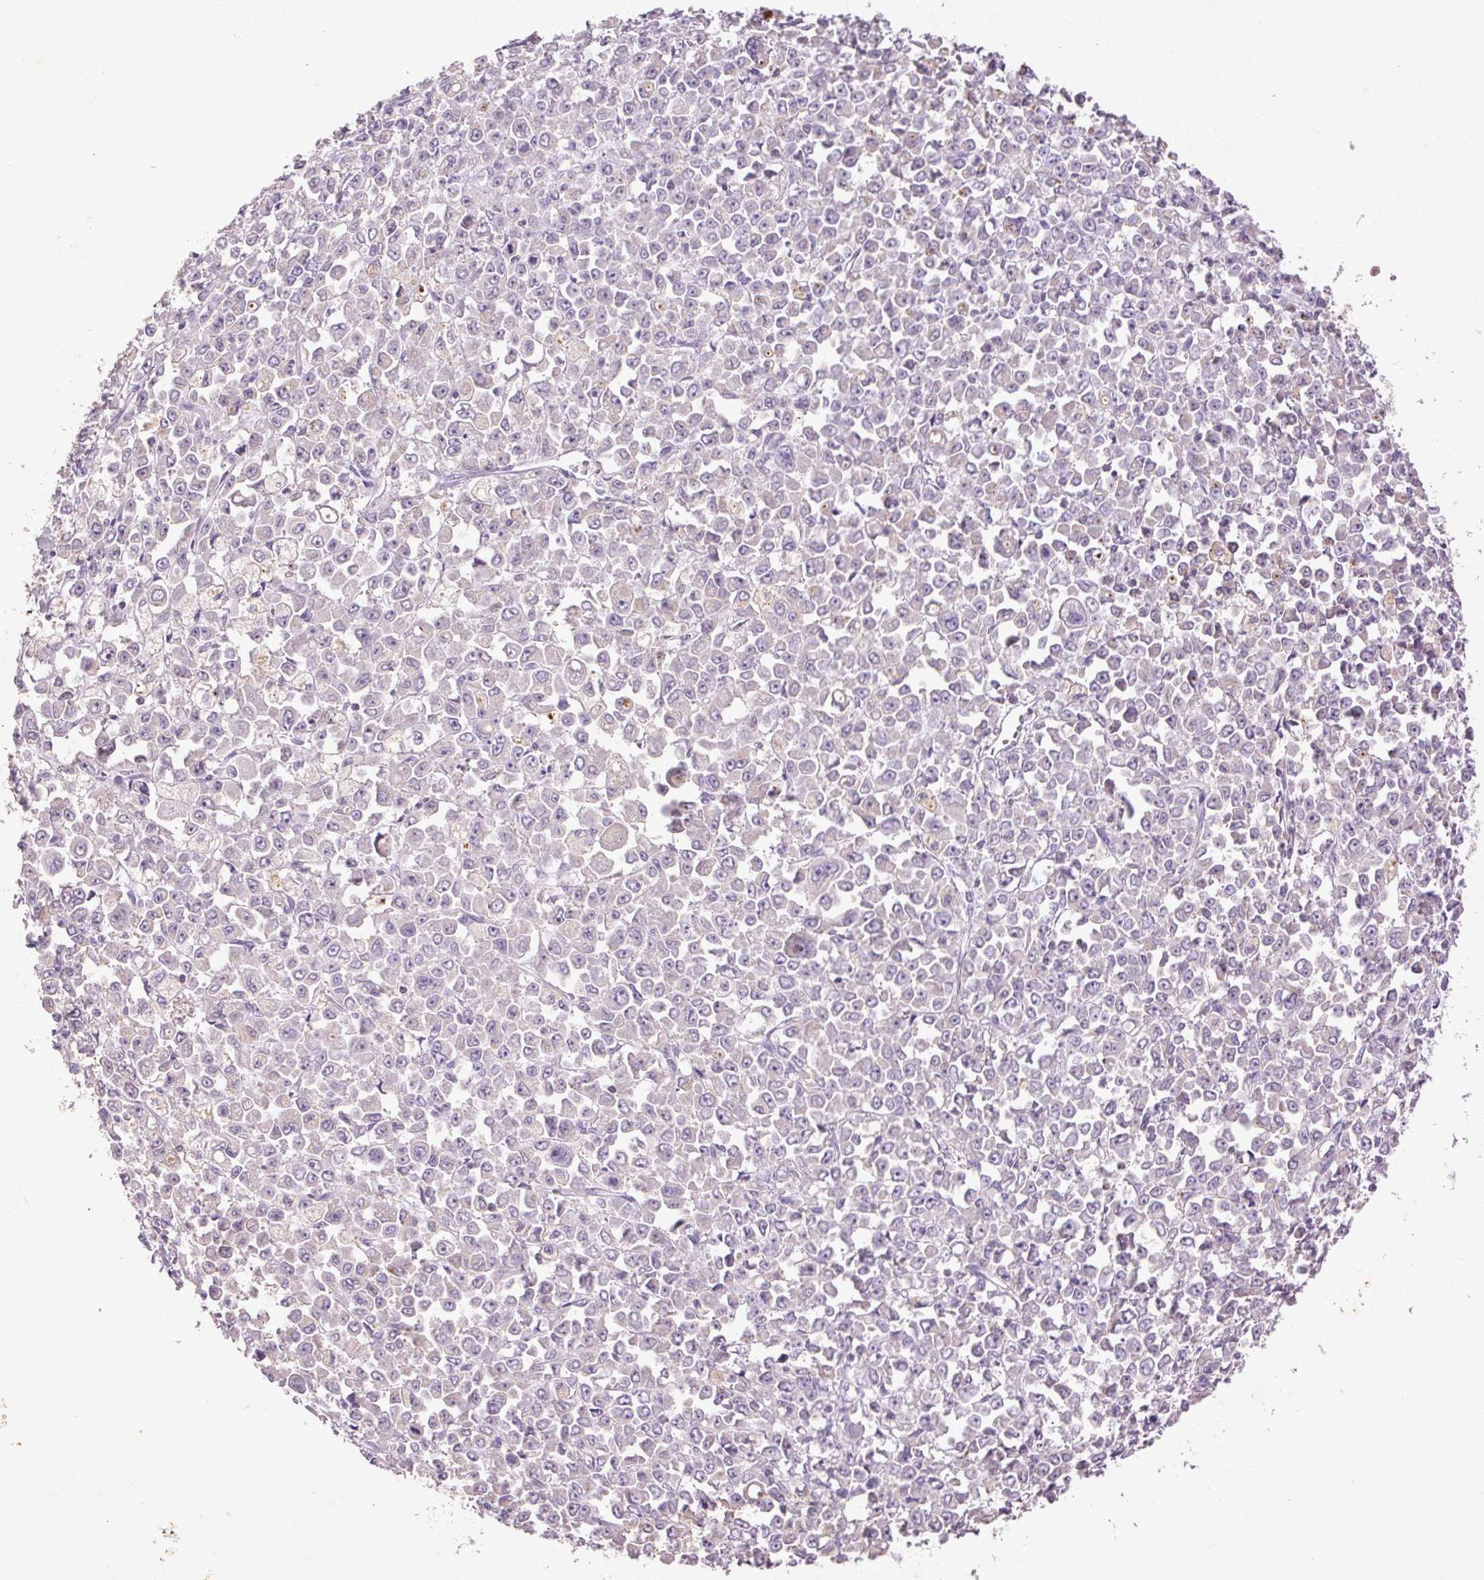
{"staining": {"intensity": "negative", "quantity": "none", "location": "none"}, "tissue": "stomach cancer", "cell_type": "Tumor cells", "image_type": "cancer", "snomed": [{"axis": "morphology", "description": "Adenocarcinoma, NOS"}, {"axis": "topography", "description": "Stomach, upper"}], "caption": "High magnification brightfield microscopy of adenocarcinoma (stomach) stained with DAB (3,3'-diaminobenzidine) (brown) and counterstained with hematoxylin (blue): tumor cells show no significant positivity.", "gene": "FNDC7", "patient": {"sex": "male", "age": 70}}